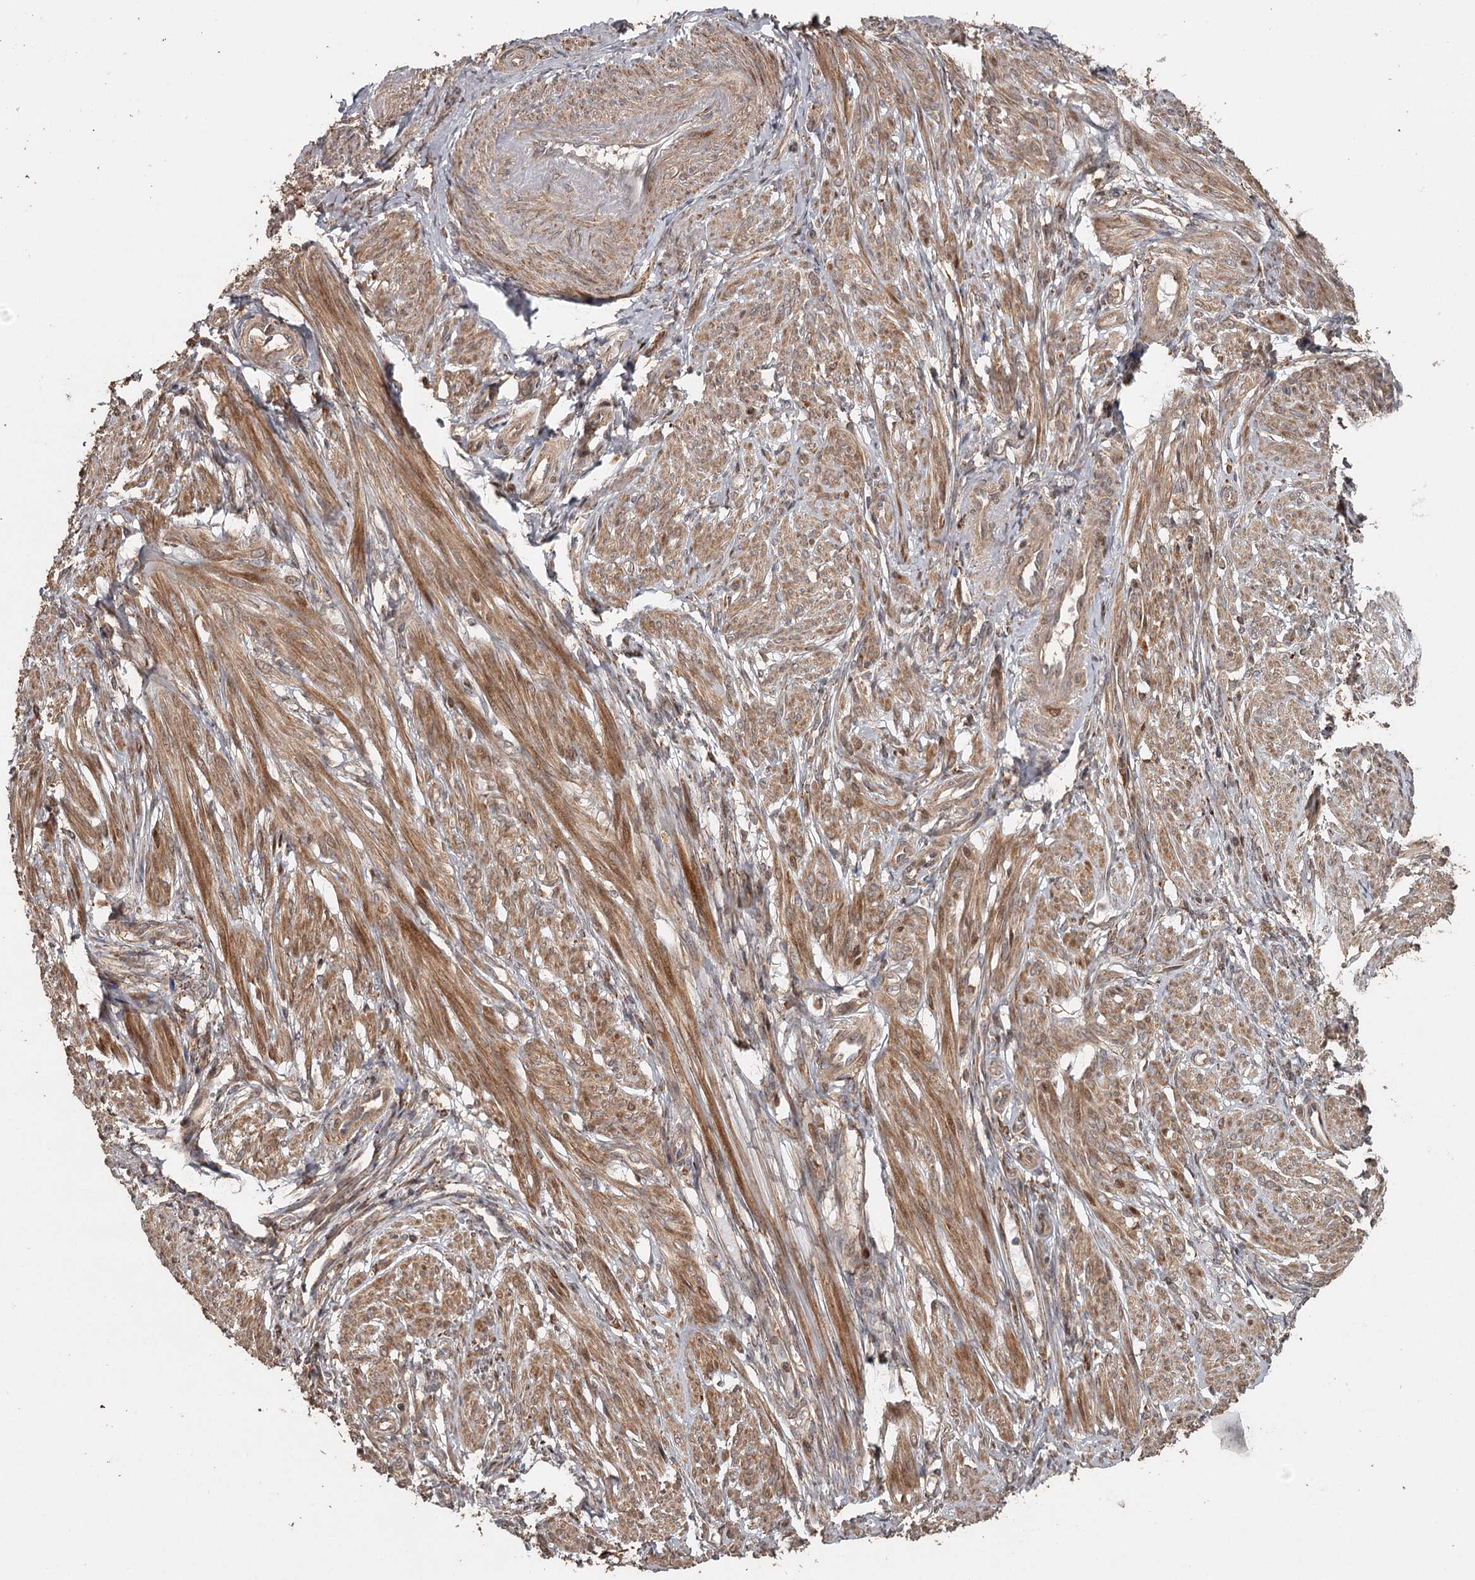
{"staining": {"intensity": "moderate", "quantity": ">75%", "location": "cytoplasmic/membranous"}, "tissue": "smooth muscle", "cell_type": "Smooth muscle cells", "image_type": "normal", "snomed": [{"axis": "morphology", "description": "Normal tissue, NOS"}, {"axis": "topography", "description": "Smooth muscle"}], "caption": "Immunohistochemistry (IHC) histopathology image of unremarkable smooth muscle stained for a protein (brown), which reveals medium levels of moderate cytoplasmic/membranous positivity in about >75% of smooth muscle cells.", "gene": "FAXC", "patient": {"sex": "female", "age": 39}}